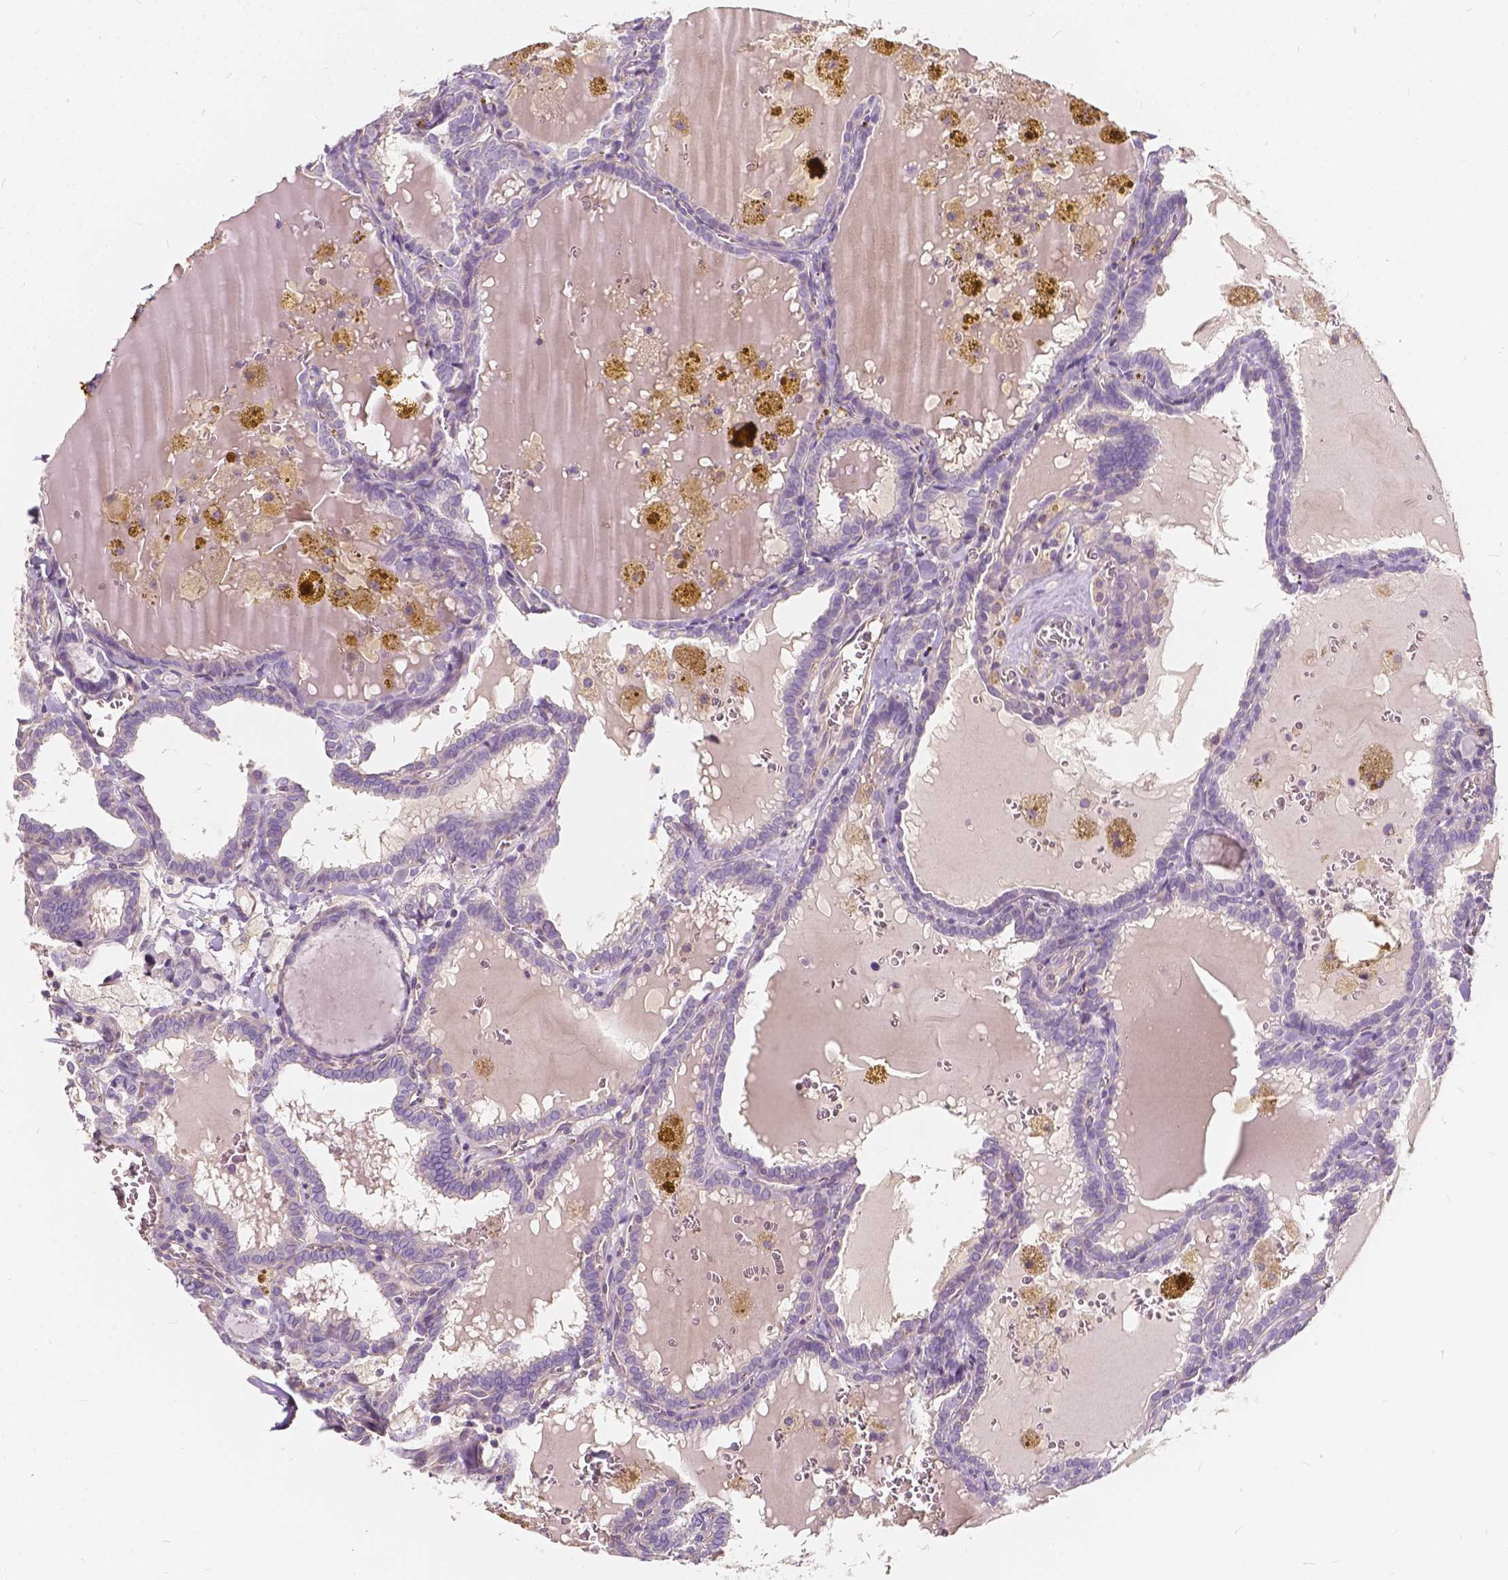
{"staining": {"intensity": "negative", "quantity": "none", "location": "none"}, "tissue": "thyroid cancer", "cell_type": "Tumor cells", "image_type": "cancer", "snomed": [{"axis": "morphology", "description": "Papillary adenocarcinoma, NOS"}, {"axis": "topography", "description": "Thyroid gland"}], "caption": "Photomicrograph shows no protein staining in tumor cells of thyroid cancer tissue.", "gene": "KIAA0513", "patient": {"sex": "female", "age": 39}}